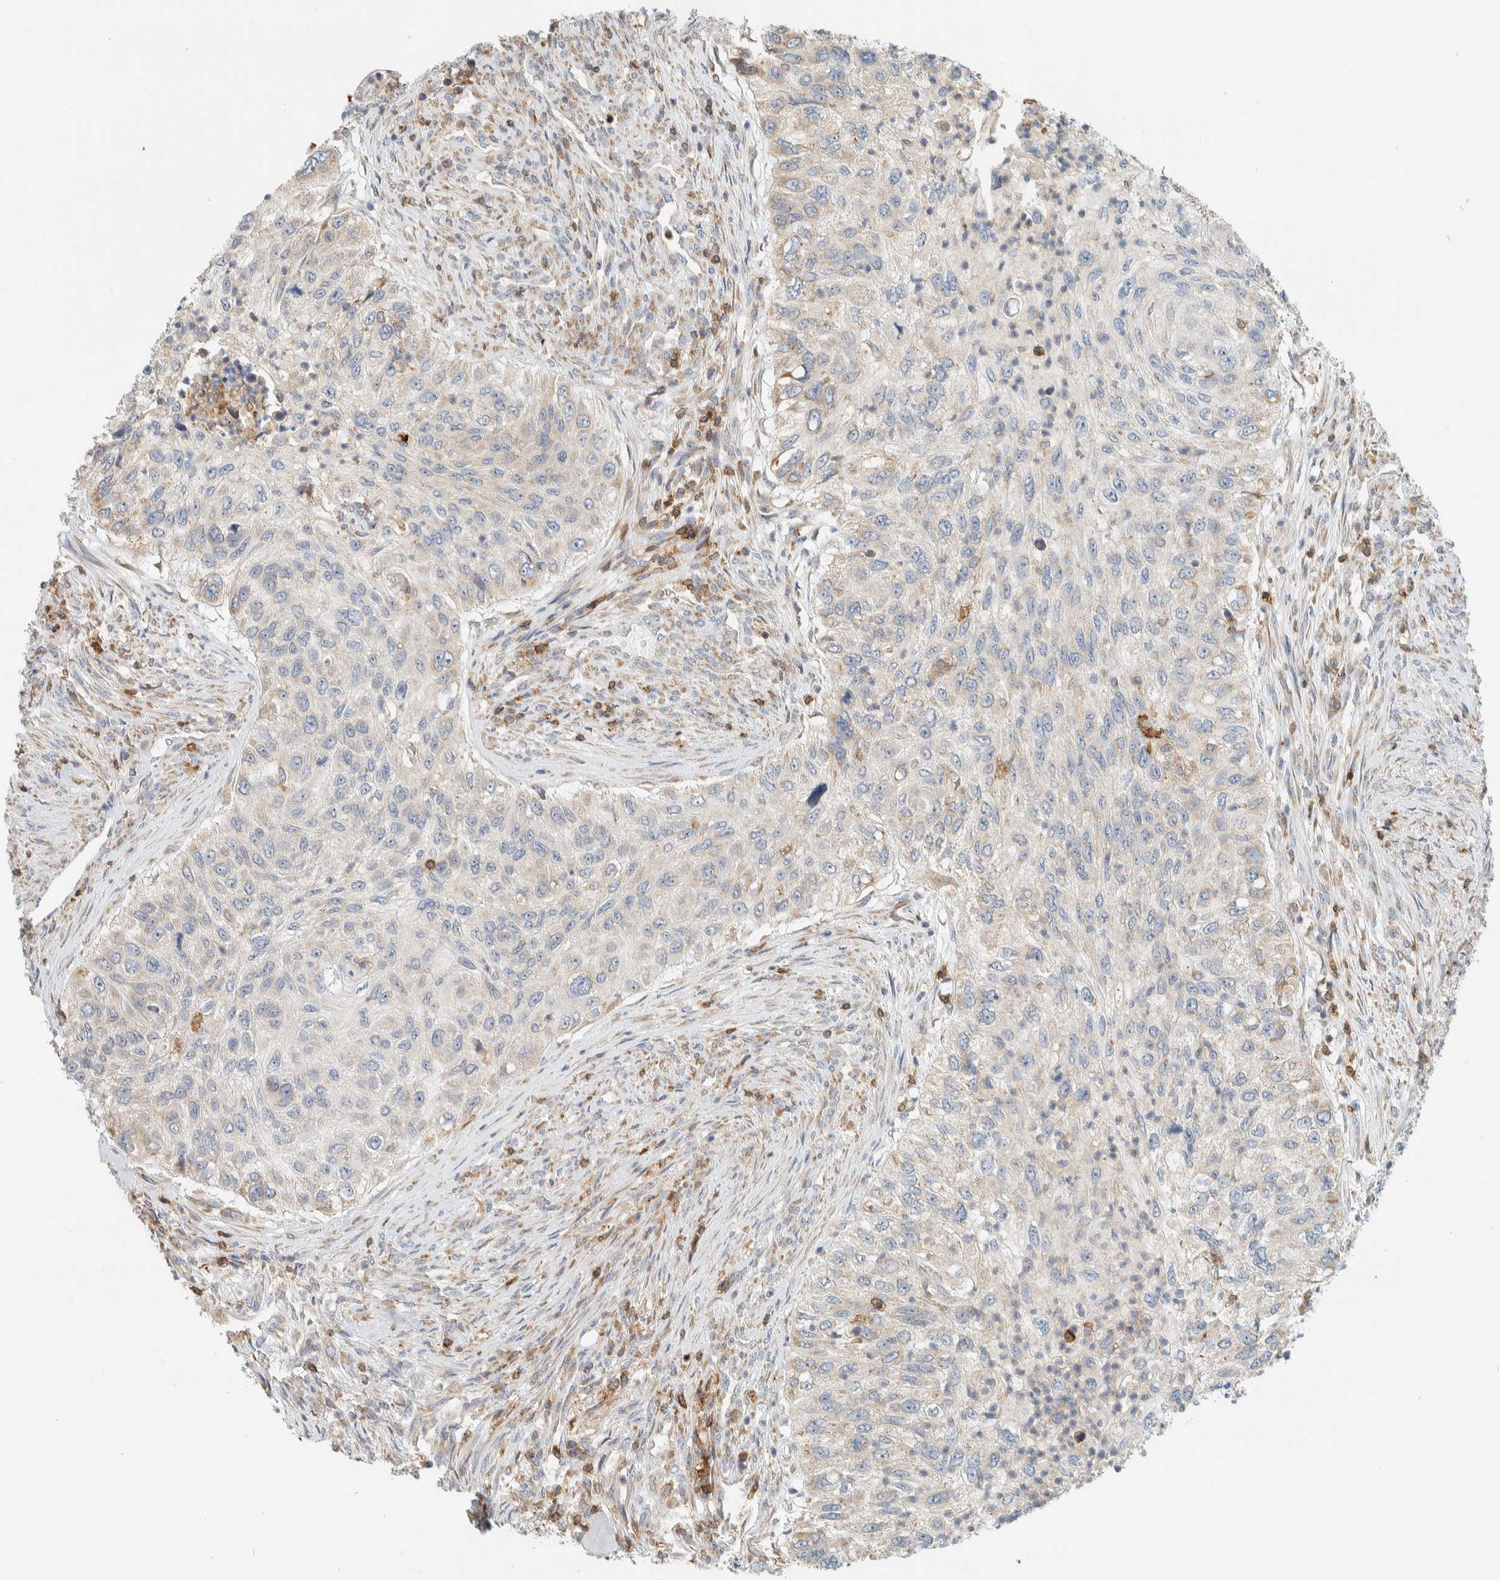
{"staining": {"intensity": "negative", "quantity": "none", "location": "none"}, "tissue": "urothelial cancer", "cell_type": "Tumor cells", "image_type": "cancer", "snomed": [{"axis": "morphology", "description": "Urothelial carcinoma, High grade"}, {"axis": "topography", "description": "Urinary bladder"}], "caption": "The micrograph reveals no staining of tumor cells in urothelial cancer.", "gene": "CCDC57", "patient": {"sex": "female", "age": 60}}